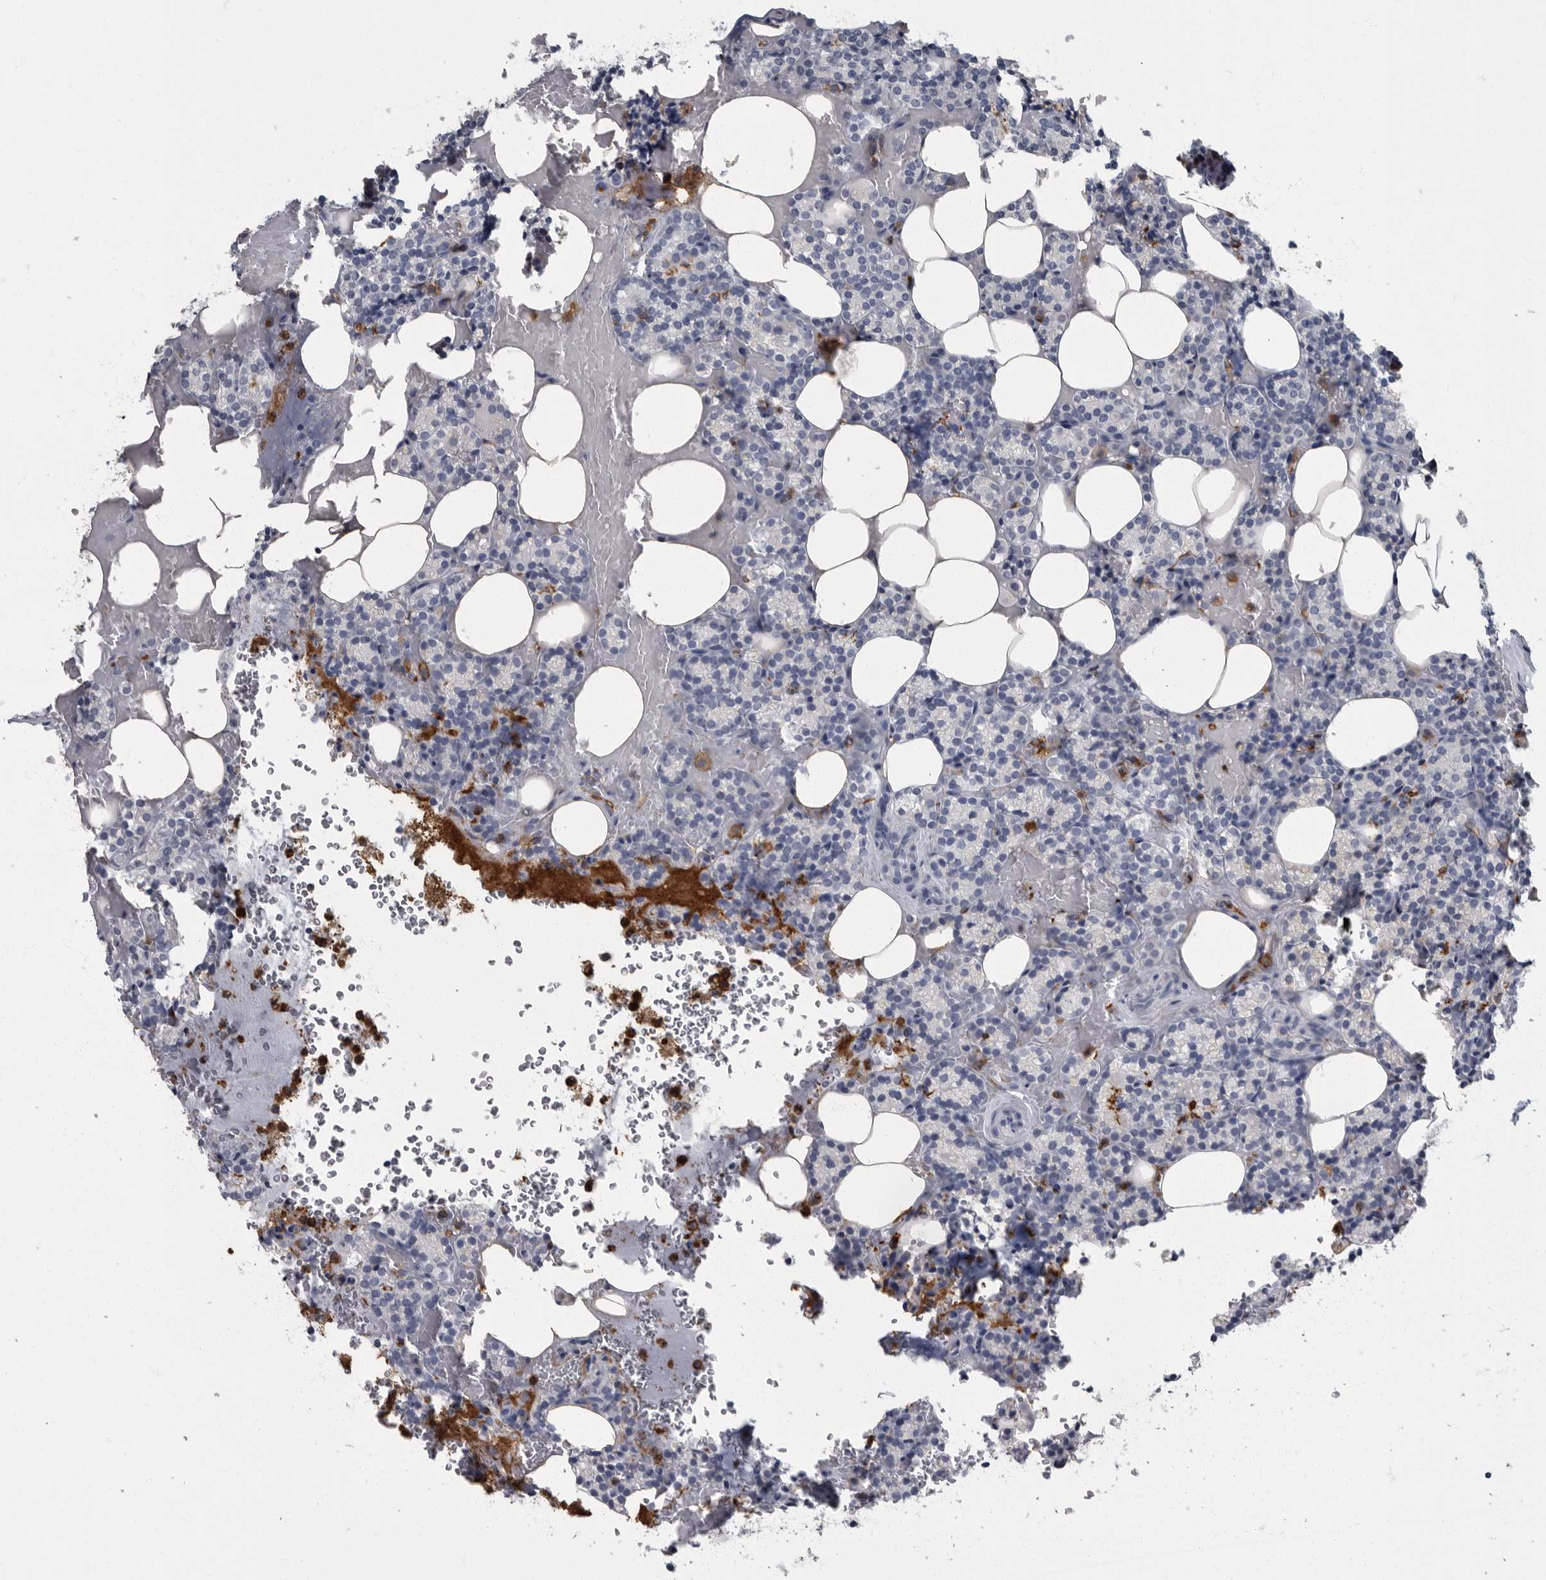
{"staining": {"intensity": "negative", "quantity": "none", "location": "none"}, "tissue": "parathyroid gland", "cell_type": "Glandular cells", "image_type": "normal", "snomed": [{"axis": "morphology", "description": "Normal tissue, NOS"}, {"axis": "topography", "description": "Parathyroid gland"}], "caption": "Immunohistochemistry (IHC) micrograph of unremarkable human parathyroid gland stained for a protein (brown), which shows no expression in glandular cells.", "gene": "FCER1G", "patient": {"sex": "female", "age": 78}}